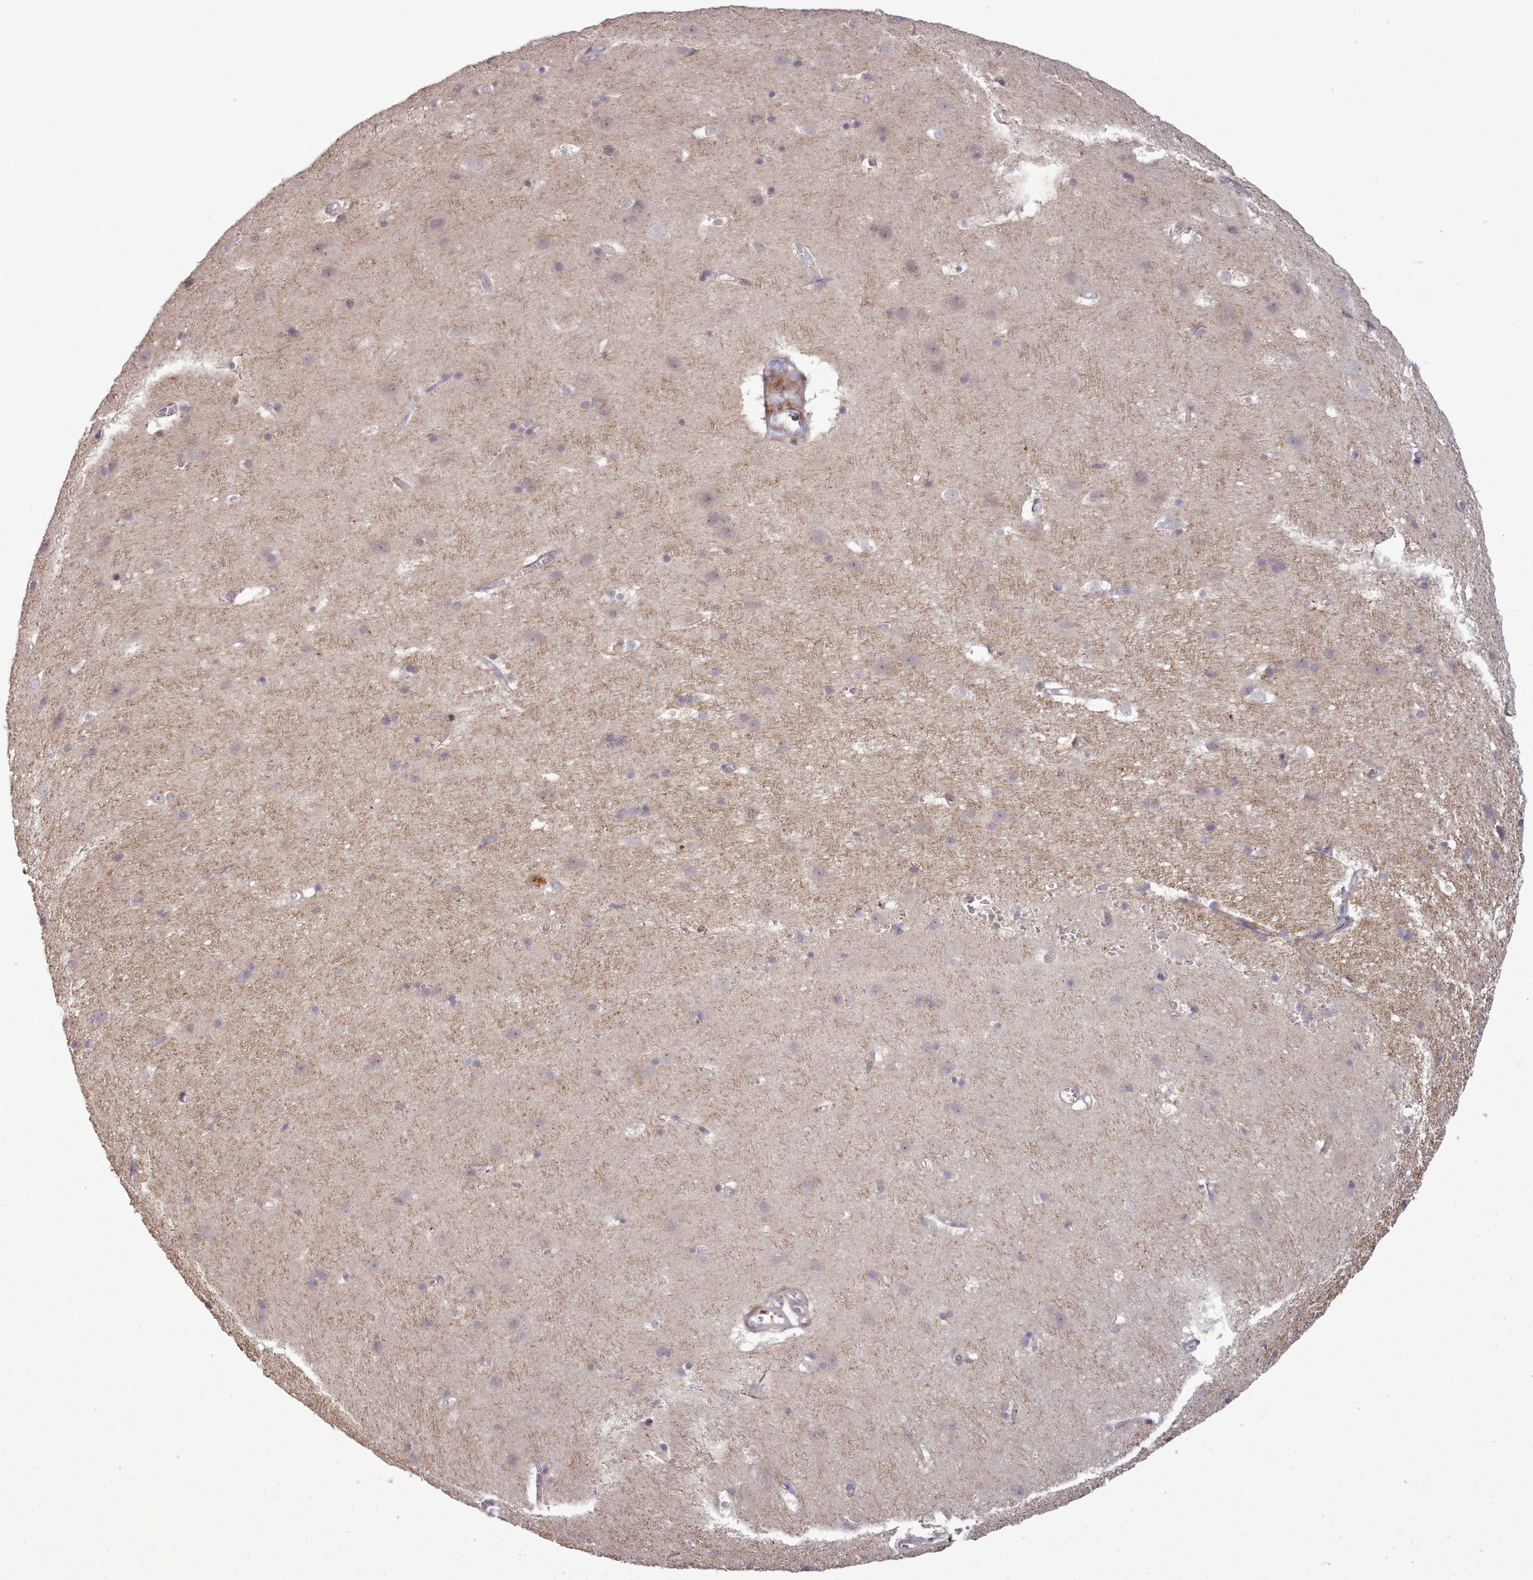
{"staining": {"intensity": "negative", "quantity": "none", "location": "none"}, "tissue": "cerebral cortex", "cell_type": "Endothelial cells", "image_type": "normal", "snomed": [{"axis": "morphology", "description": "Normal tissue, NOS"}, {"axis": "topography", "description": "Cerebral cortex"}], "caption": "Immunohistochemistry (IHC) image of benign cerebral cortex stained for a protein (brown), which exhibits no staining in endothelial cells.", "gene": "LEFTY1", "patient": {"sex": "male", "age": 54}}